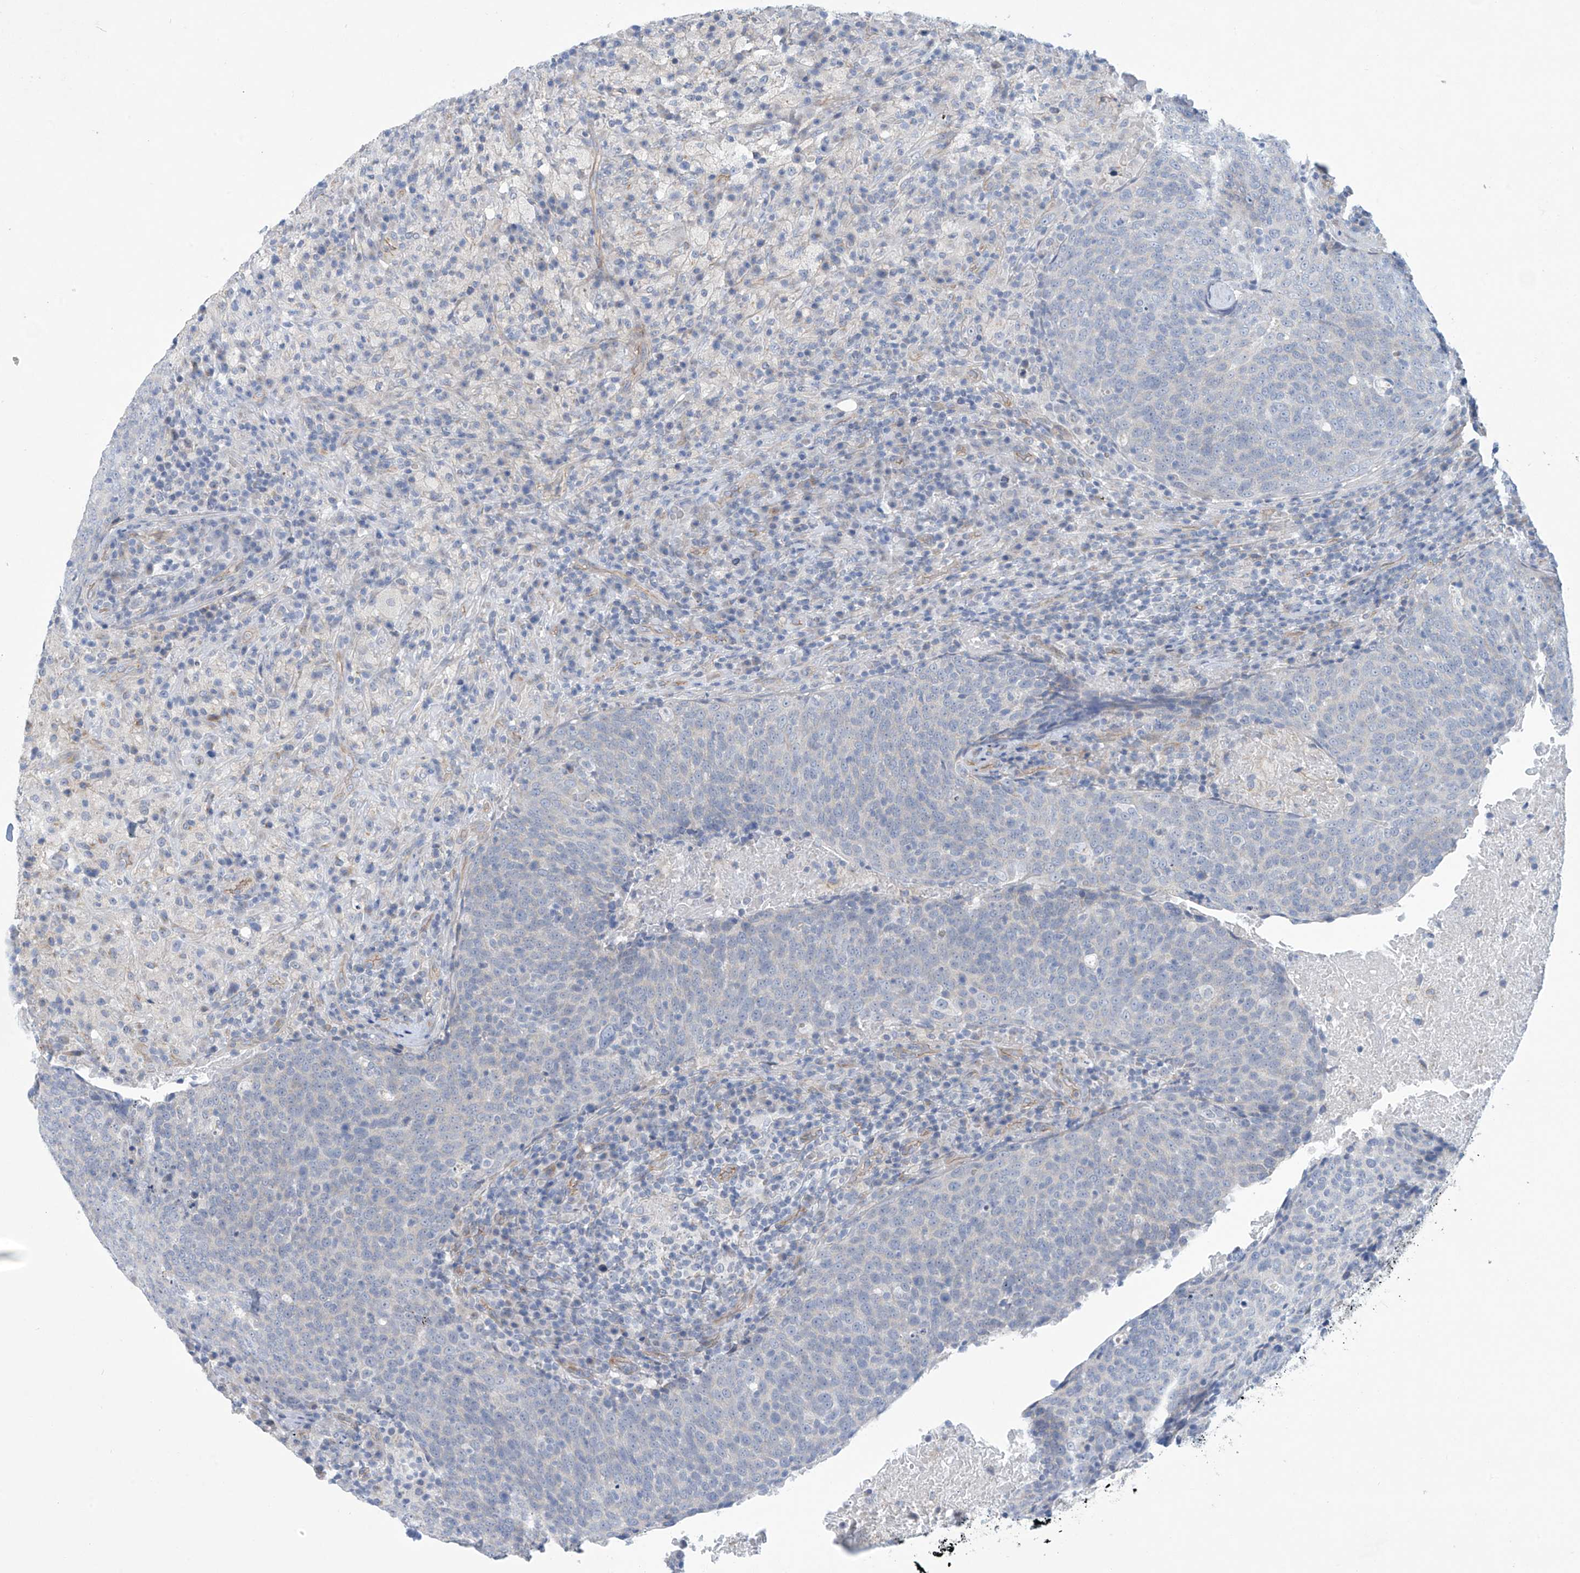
{"staining": {"intensity": "negative", "quantity": "none", "location": "none"}, "tissue": "head and neck cancer", "cell_type": "Tumor cells", "image_type": "cancer", "snomed": [{"axis": "morphology", "description": "Squamous cell carcinoma, NOS"}, {"axis": "morphology", "description": "Squamous cell carcinoma, metastatic, NOS"}, {"axis": "topography", "description": "Lymph node"}, {"axis": "topography", "description": "Head-Neck"}], "caption": "DAB immunohistochemical staining of human head and neck cancer (squamous cell carcinoma) demonstrates no significant staining in tumor cells.", "gene": "ABHD13", "patient": {"sex": "male", "age": 62}}